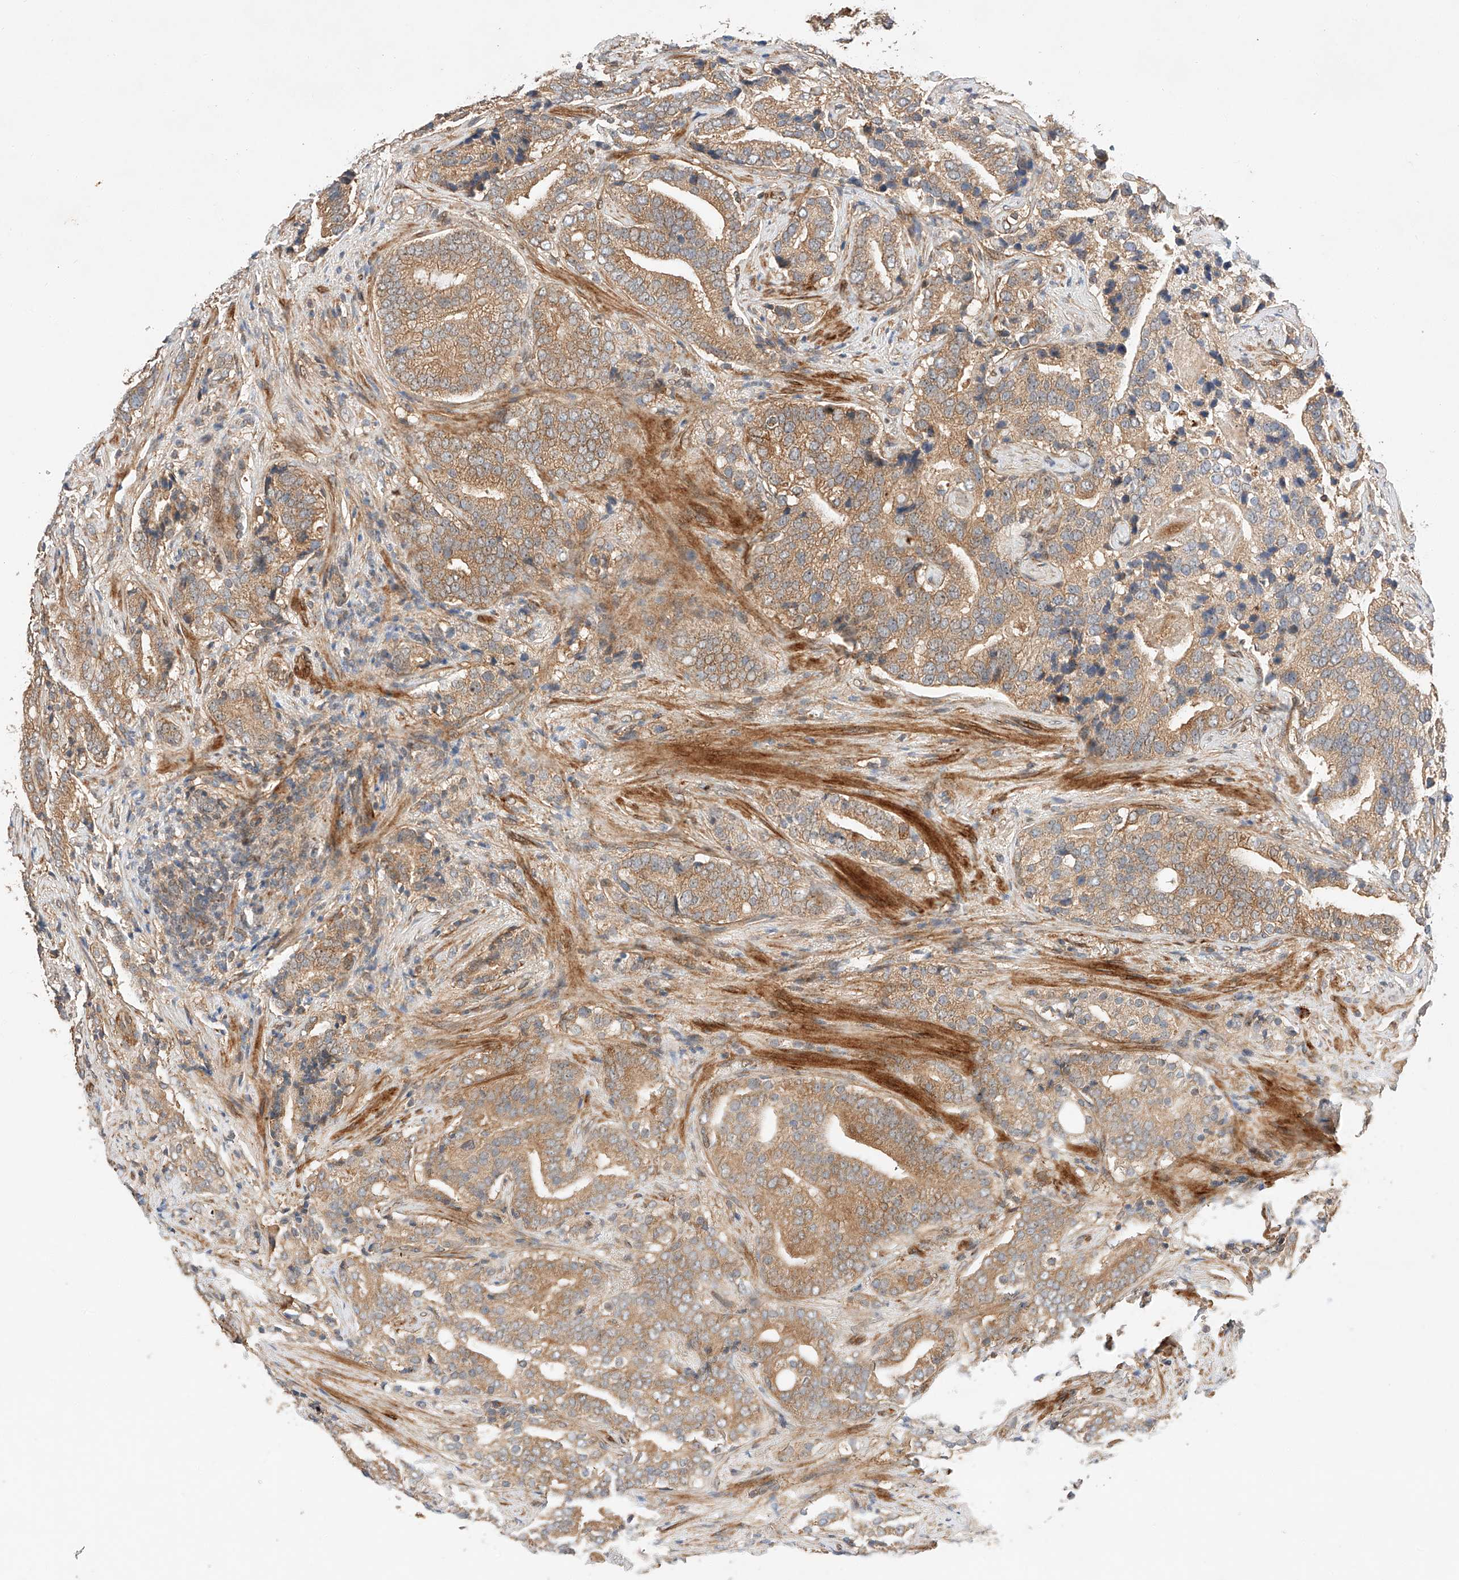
{"staining": {"intensity": "moderate", "quantity": ">75%", "location": "cytoplasmic/membranous"}, "tissue": "prostate cancer", "cell_type": "Tumor cells", "image_type": "cancer", "snomed": [{"axis": "morphology", "description": "Adenocarcinoma, High grade"}, {"axis": "topography", "description": "Prostate"}], "caption": "A photomicrograph of adenocarcinoma (high-grade) (prostate) stained for a protein displays moderate cytoplasmic/membranous brown staining in tumor cells.", "gene": "RAB23", "patient": {"sex": "male", "age": 57}}